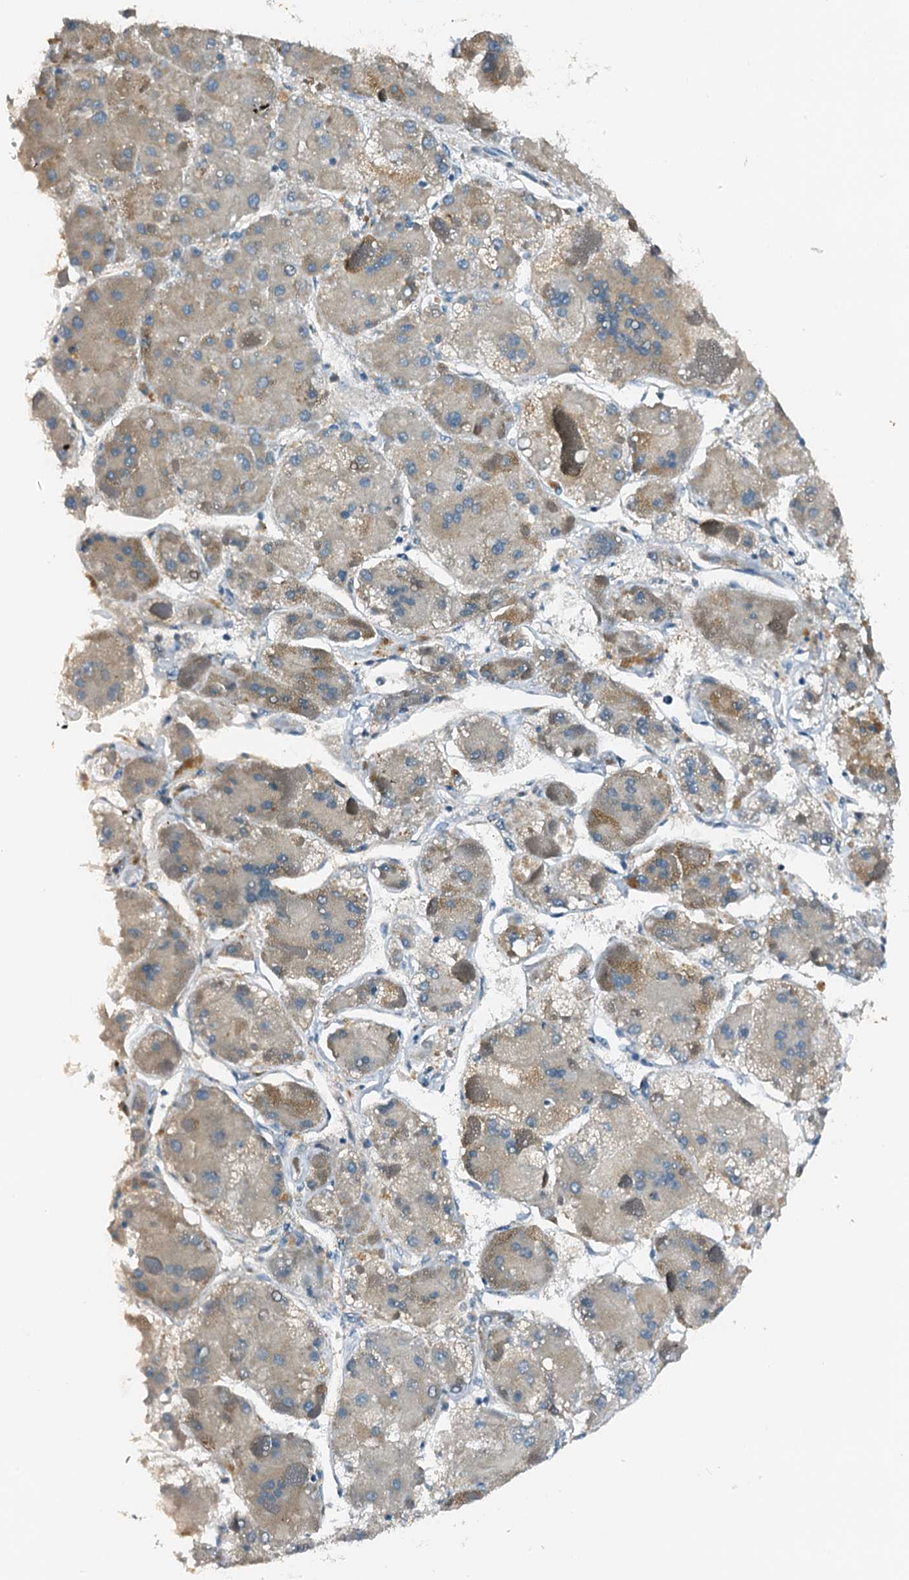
{"staining": {"intensity": "weak", "quantity": "25%-75%", "location": "cytoplasmic/membranous"}, "tissue": "liver cancer", "cell_type": "Tumor cells", "image_type": "cancer", "snomed": [{"axis": "morphology", "description": "Carcinoma, Hepatocellular, NOS"}, {"axis": "topography", "description": "Liver"}], "caption": "Protein positivity by immunohistochemistry reveals weak cytoplasmic/membranous expression in about 25%-75% of tumor cells in liver cancer (hepatocellular carcinoma).", "gene": "ZNF606", "patient": {"sex": "female", "age": 73}}